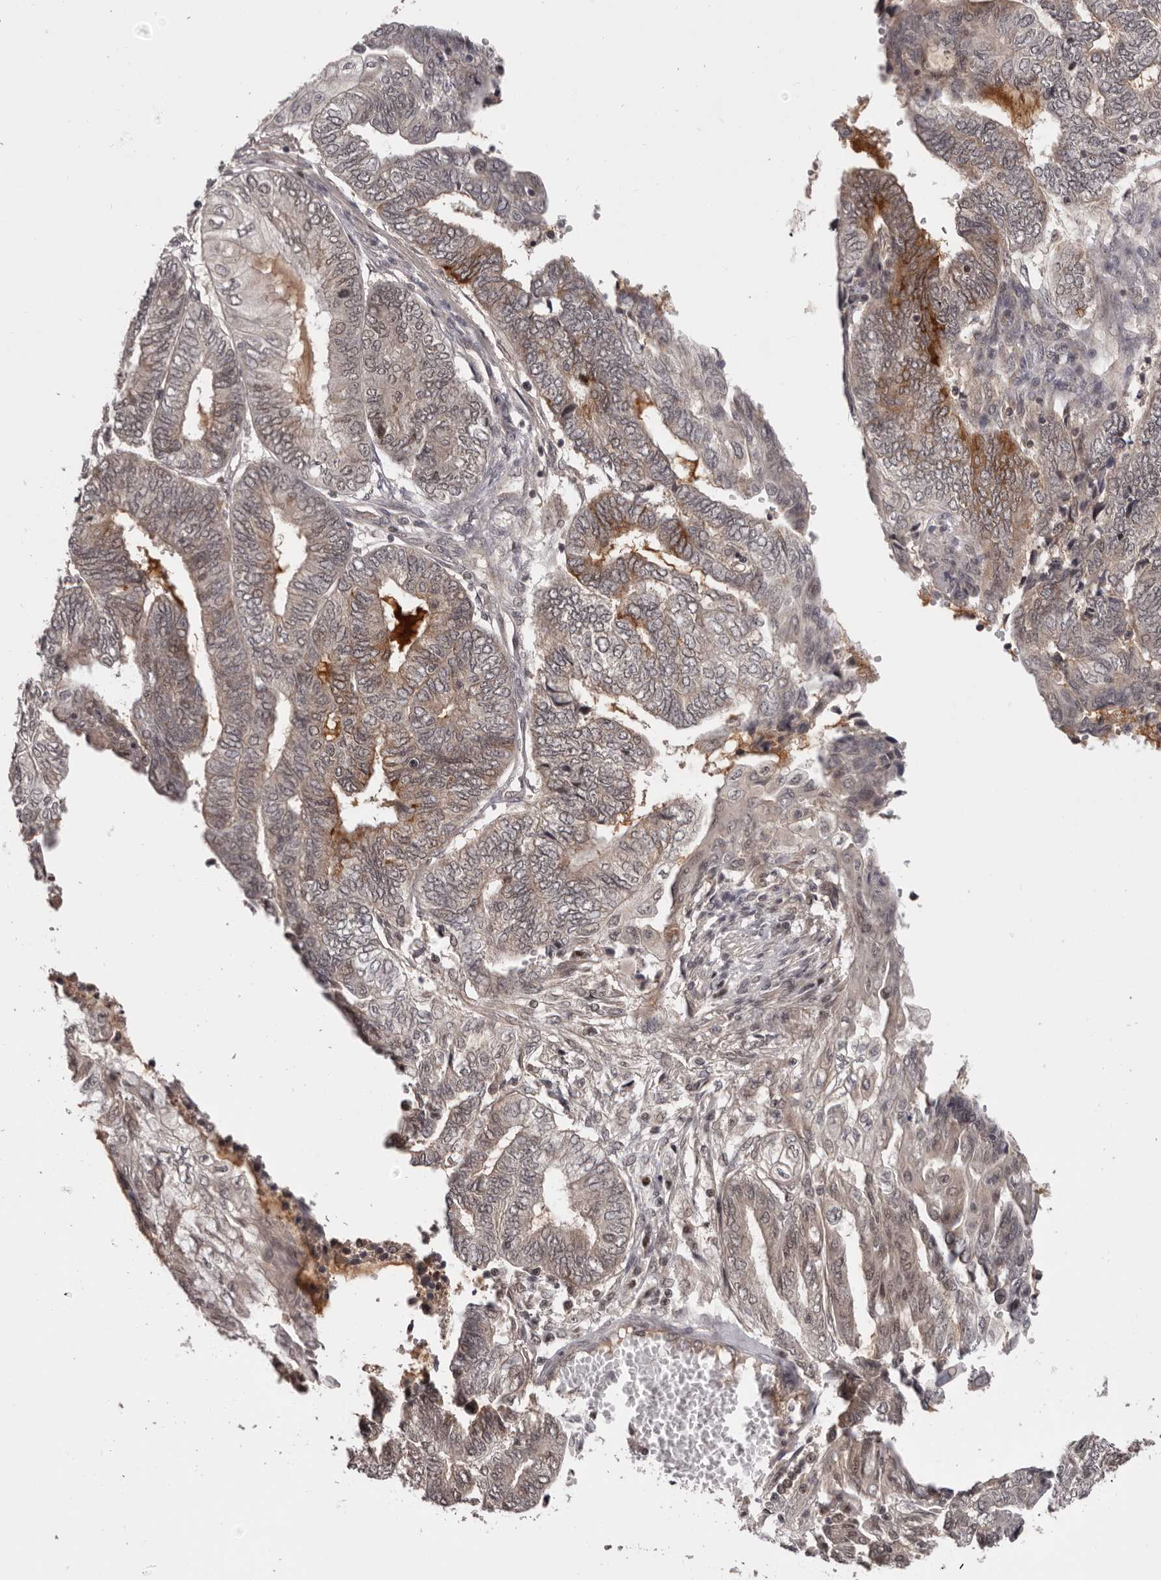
{"staining": {"intensity": "moderate", "quantity": "<25%", "location": "cytoplasmic/membranous"}, "tissue": "endometrial cancer", "cell_type": "Tumor cells", "image_type": "cancer", "snomed": [{"axis": "morphology", "description": "Adenocarcinoma, NOS"}, {"axis": "topography", "description": "Uterus"}, {"axis": "topography", "description": "Endometrium"}], "caption": "DAB (3,3'-diaminobenzidine) immunohistochemical staining of endometrial cancer (adenocarcinoma) shows moderate cytoplasmic/membranous protein positivity in about <25% of tumor cells.", "gene": "TBX5", "patient": {"sex": "female", "age": 70}}